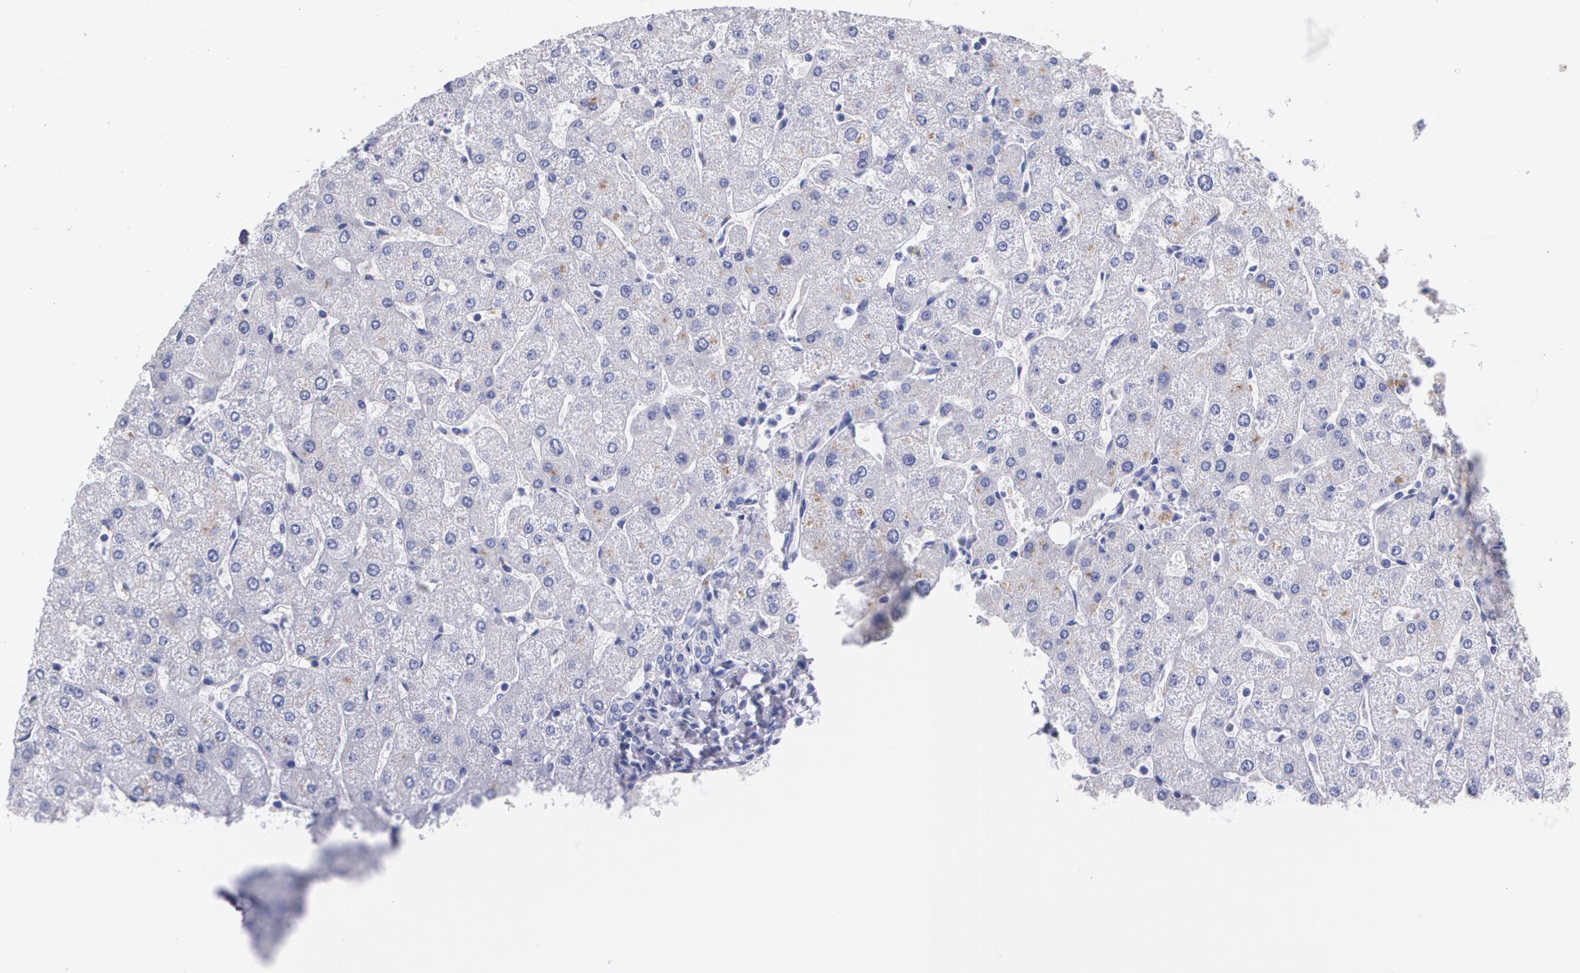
{"staining": {"intensity": "negative", "quantity": "none", "location": "none"}, "tissue": "liver", "cell_type": "Cholangiocytes", "image_type": "normal", "snomed": [{"axis": "morphology", "description": "Normal tissue, NOS"}, {"axis": "topography", "description": "Liver"}], "caption": "Human liver stained for a protein using immunohistochemistry demonstrates no expression in cholangiocytes.", "gene": "HMMR", "patient": {"sex": "male", "age": 67}}